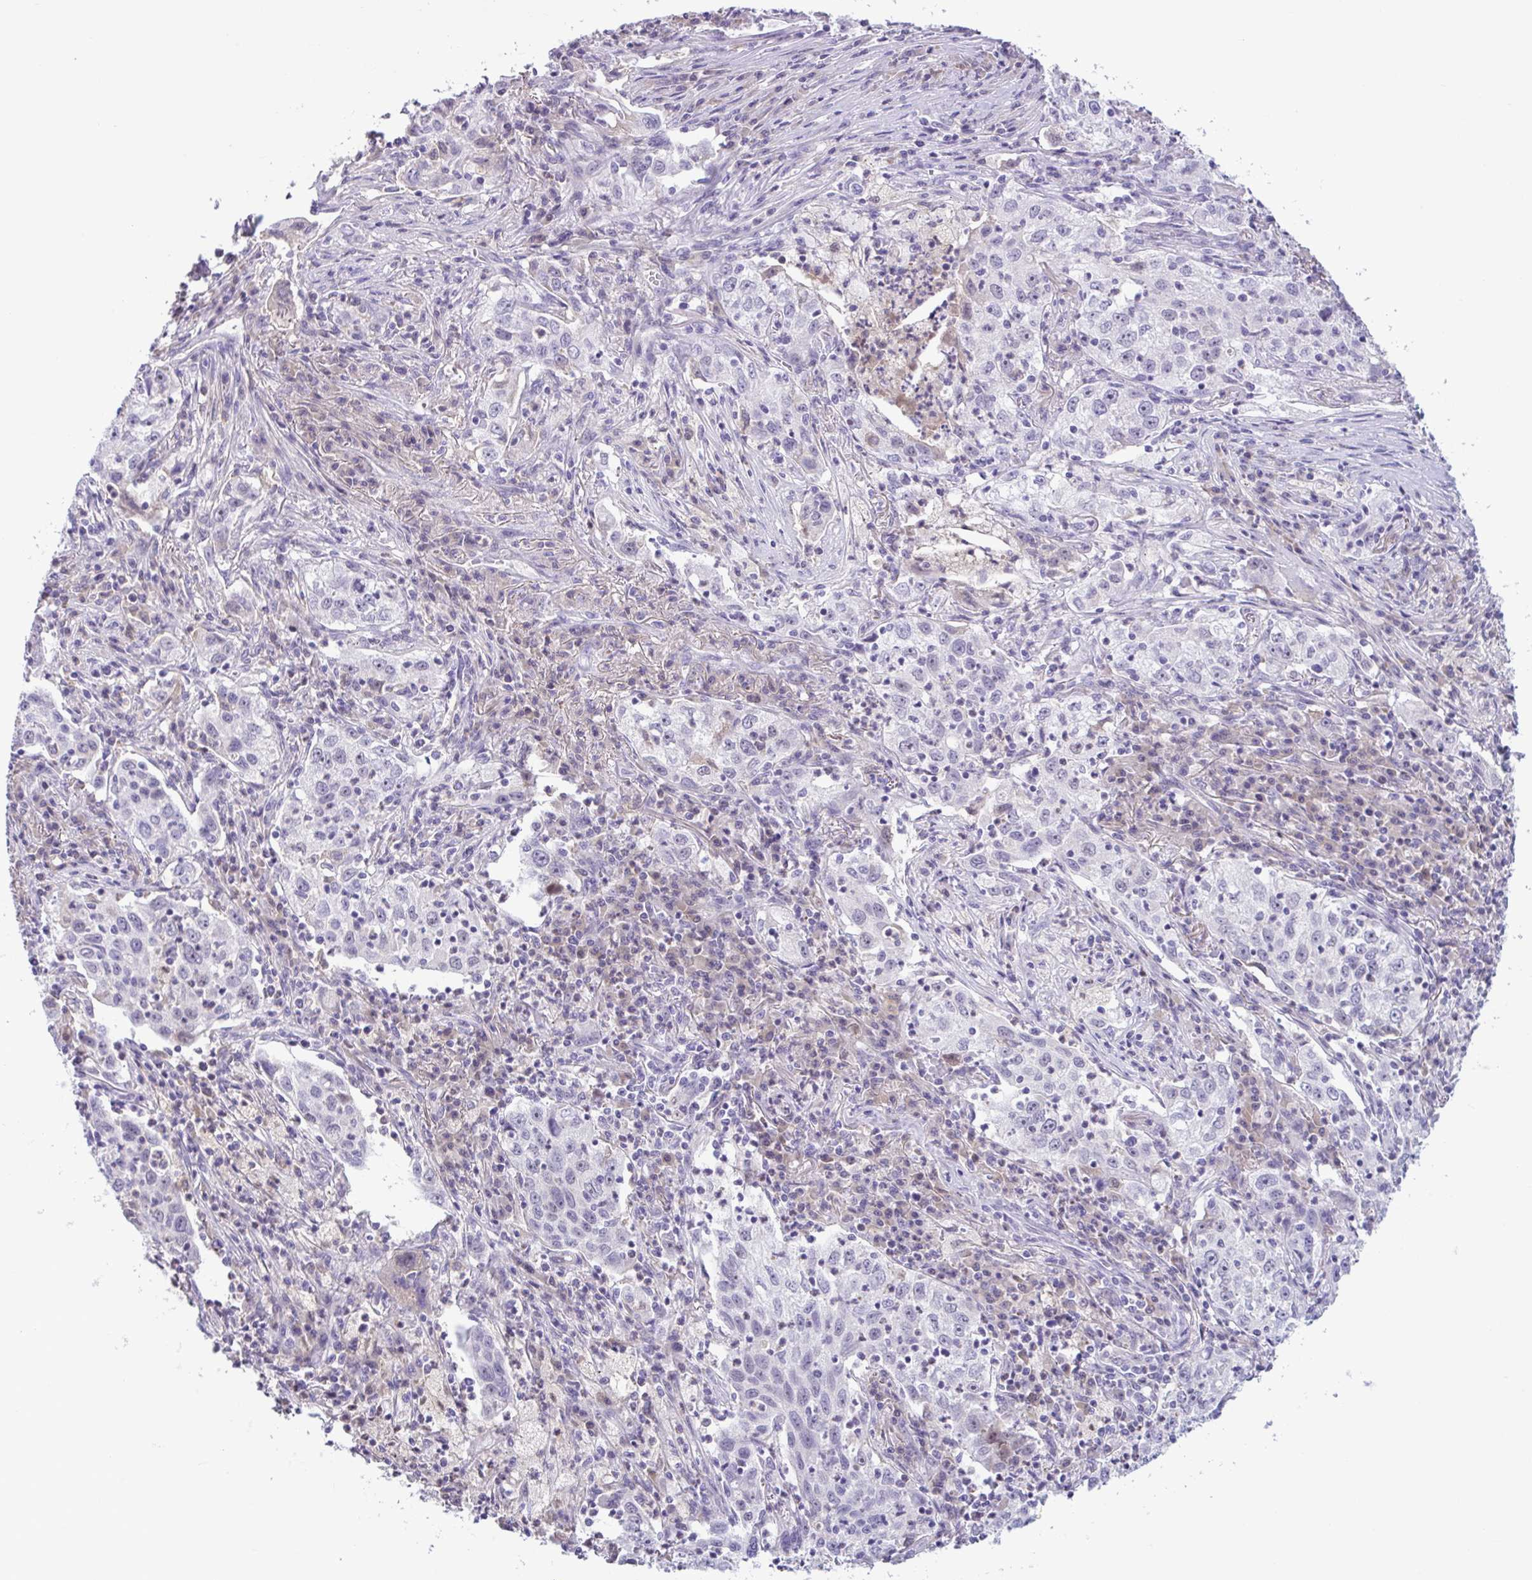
{"staining": {"intensity": "negative", "quantity": "none", "location": "none"}, "tissue": "lung cancer", "cell_type": "Tumor cells", "image_type": "cancer", "snomed": [{"axis": "morphology", "description": "Squamous cell carcinoma, NOS"}, {"axis": "topography", "description": "Lung"}], "caption": "A photomicrograph of lung cancer (squamous cell carcinoma) stained for a protein demonstrates no brown staining in tumor cells.", "gene": "WNT9B", "patient": {"sex": "male", "age": 71}}